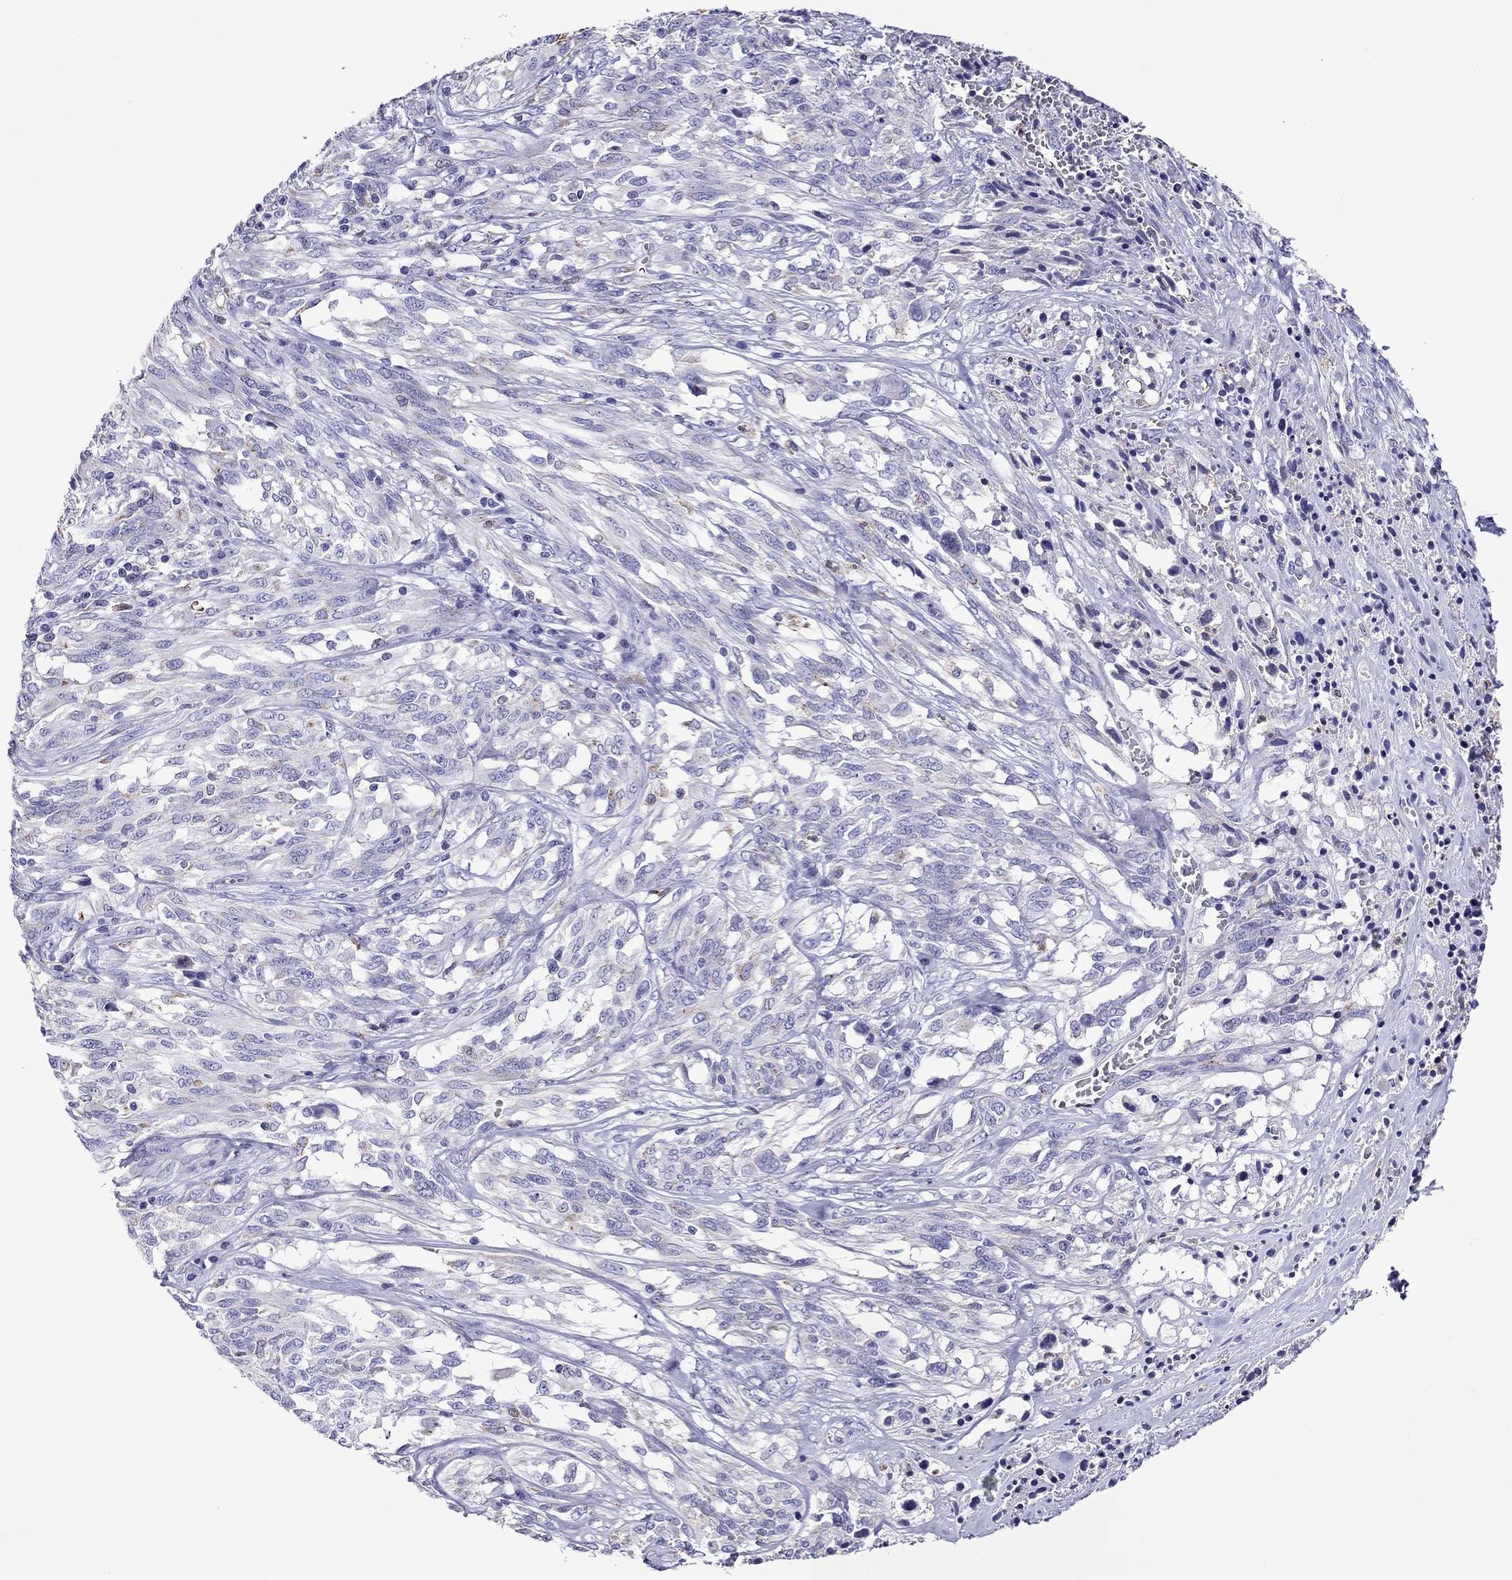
{"staining": {"intensity": "weak", "quantity": "<25%", "location": "cytoplasmic/membranous"}, "tissue": "melanoma", "cell_type": "Tumor cells", "image_type": "cancer", "snomed": [{"axis": "morphology", "description": "Malignant melanoma, NOS"}, {"axis": "topography", "description": "Skin"}], "caption": "DAB (3,3'-diaminobenzidine) immunohistochemical staining of melanoma displays no significant staining in tumor cells.", "gene": "SCG2", "patient": {"sex": "female", "age": 91}}